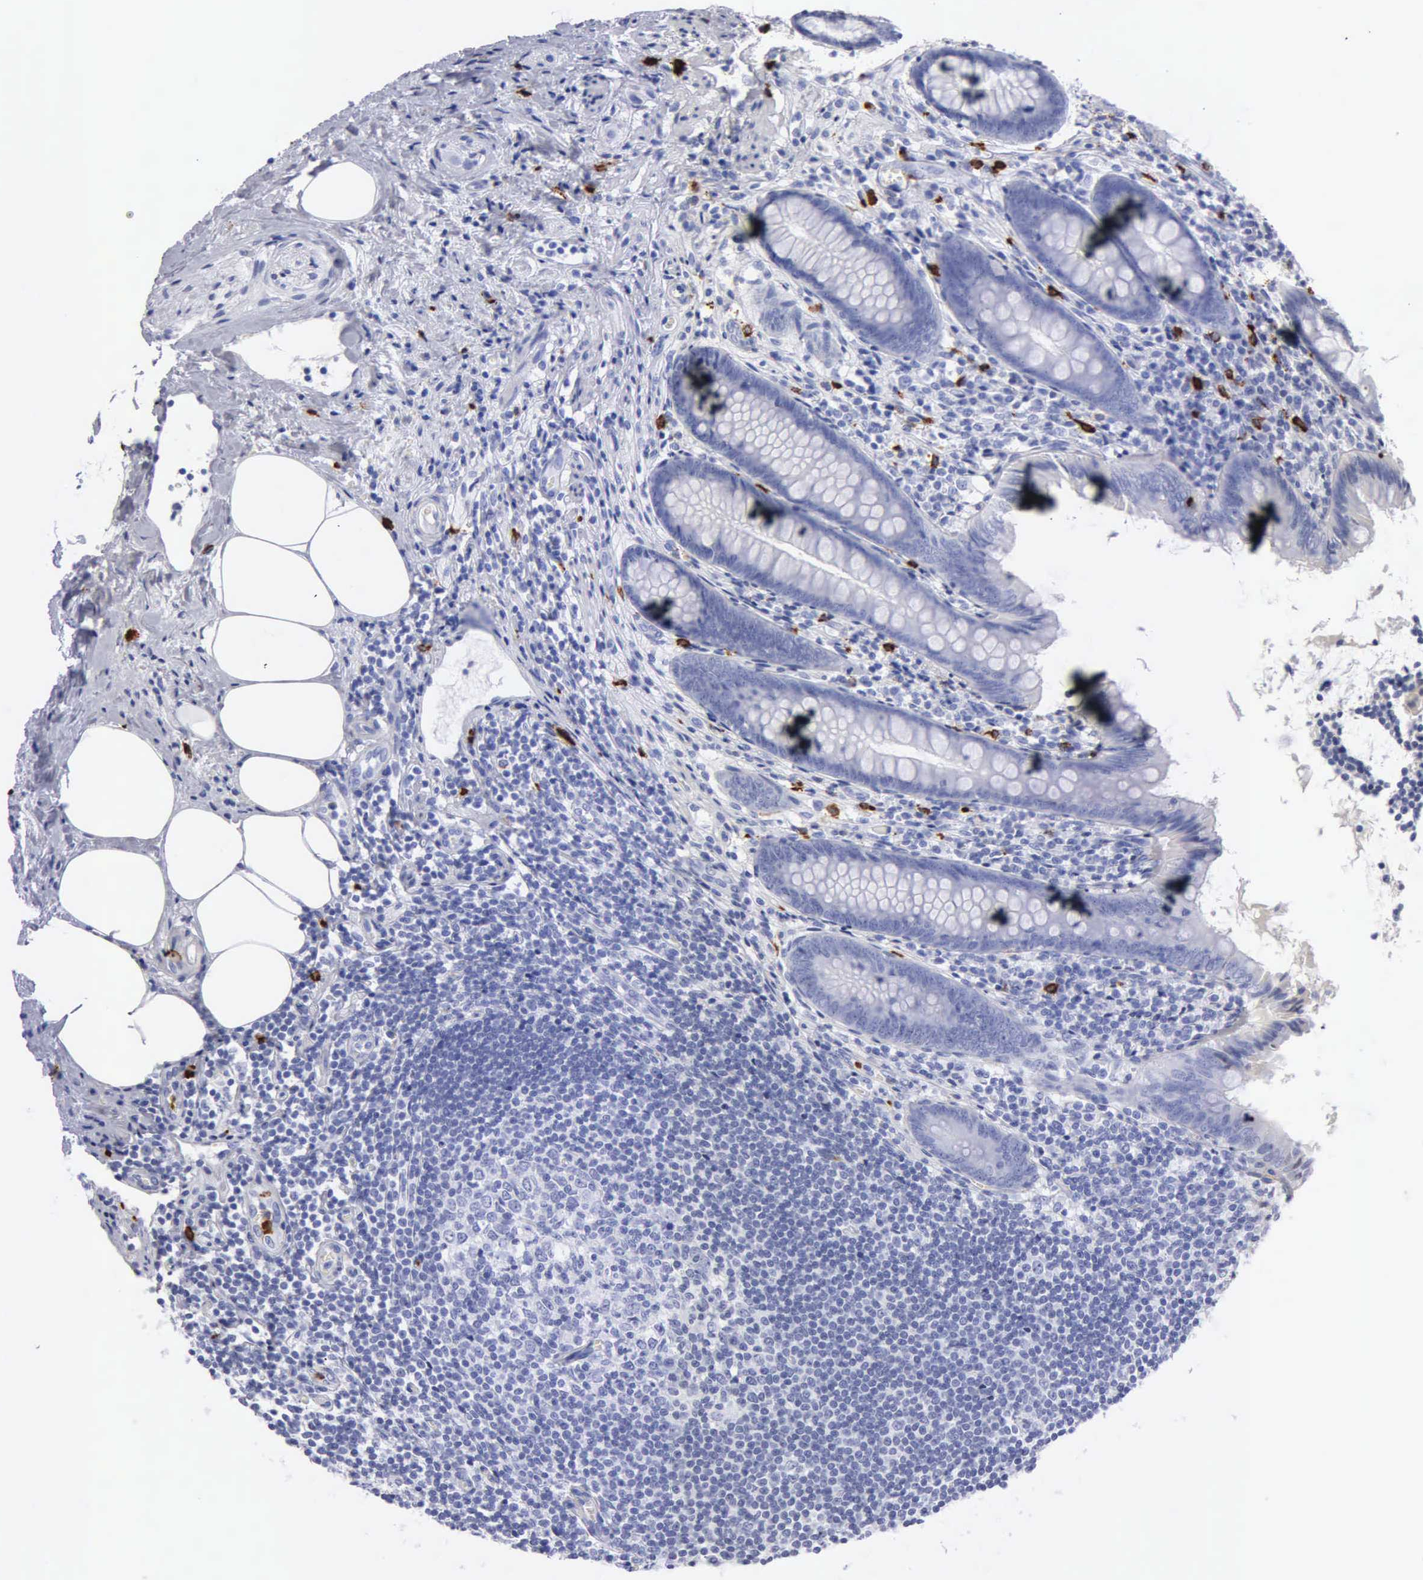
{"staining": {"intensity": "negative", "quantity": "none", "location": "none"}, "tissue": "appendix", "cell_type": "Glandular cells", "image_type": "normal", "snomed": [{"axis": "morphology", "description": "Normal tissue, NOS"}, {"axis": "topography", "description": "Appendix"}], "caption": "Immunohistochemical staining of unremarkable appendix shows no significant staining in glandular cells. (Stains: DAB (3,3'-diaminobenzidine) IHC with hematoxylin counter stain, Microscopy: brightfield microscopy at high magnification).", "gene": "CTSG", "patient": {"sex": "female", "age": 36}}